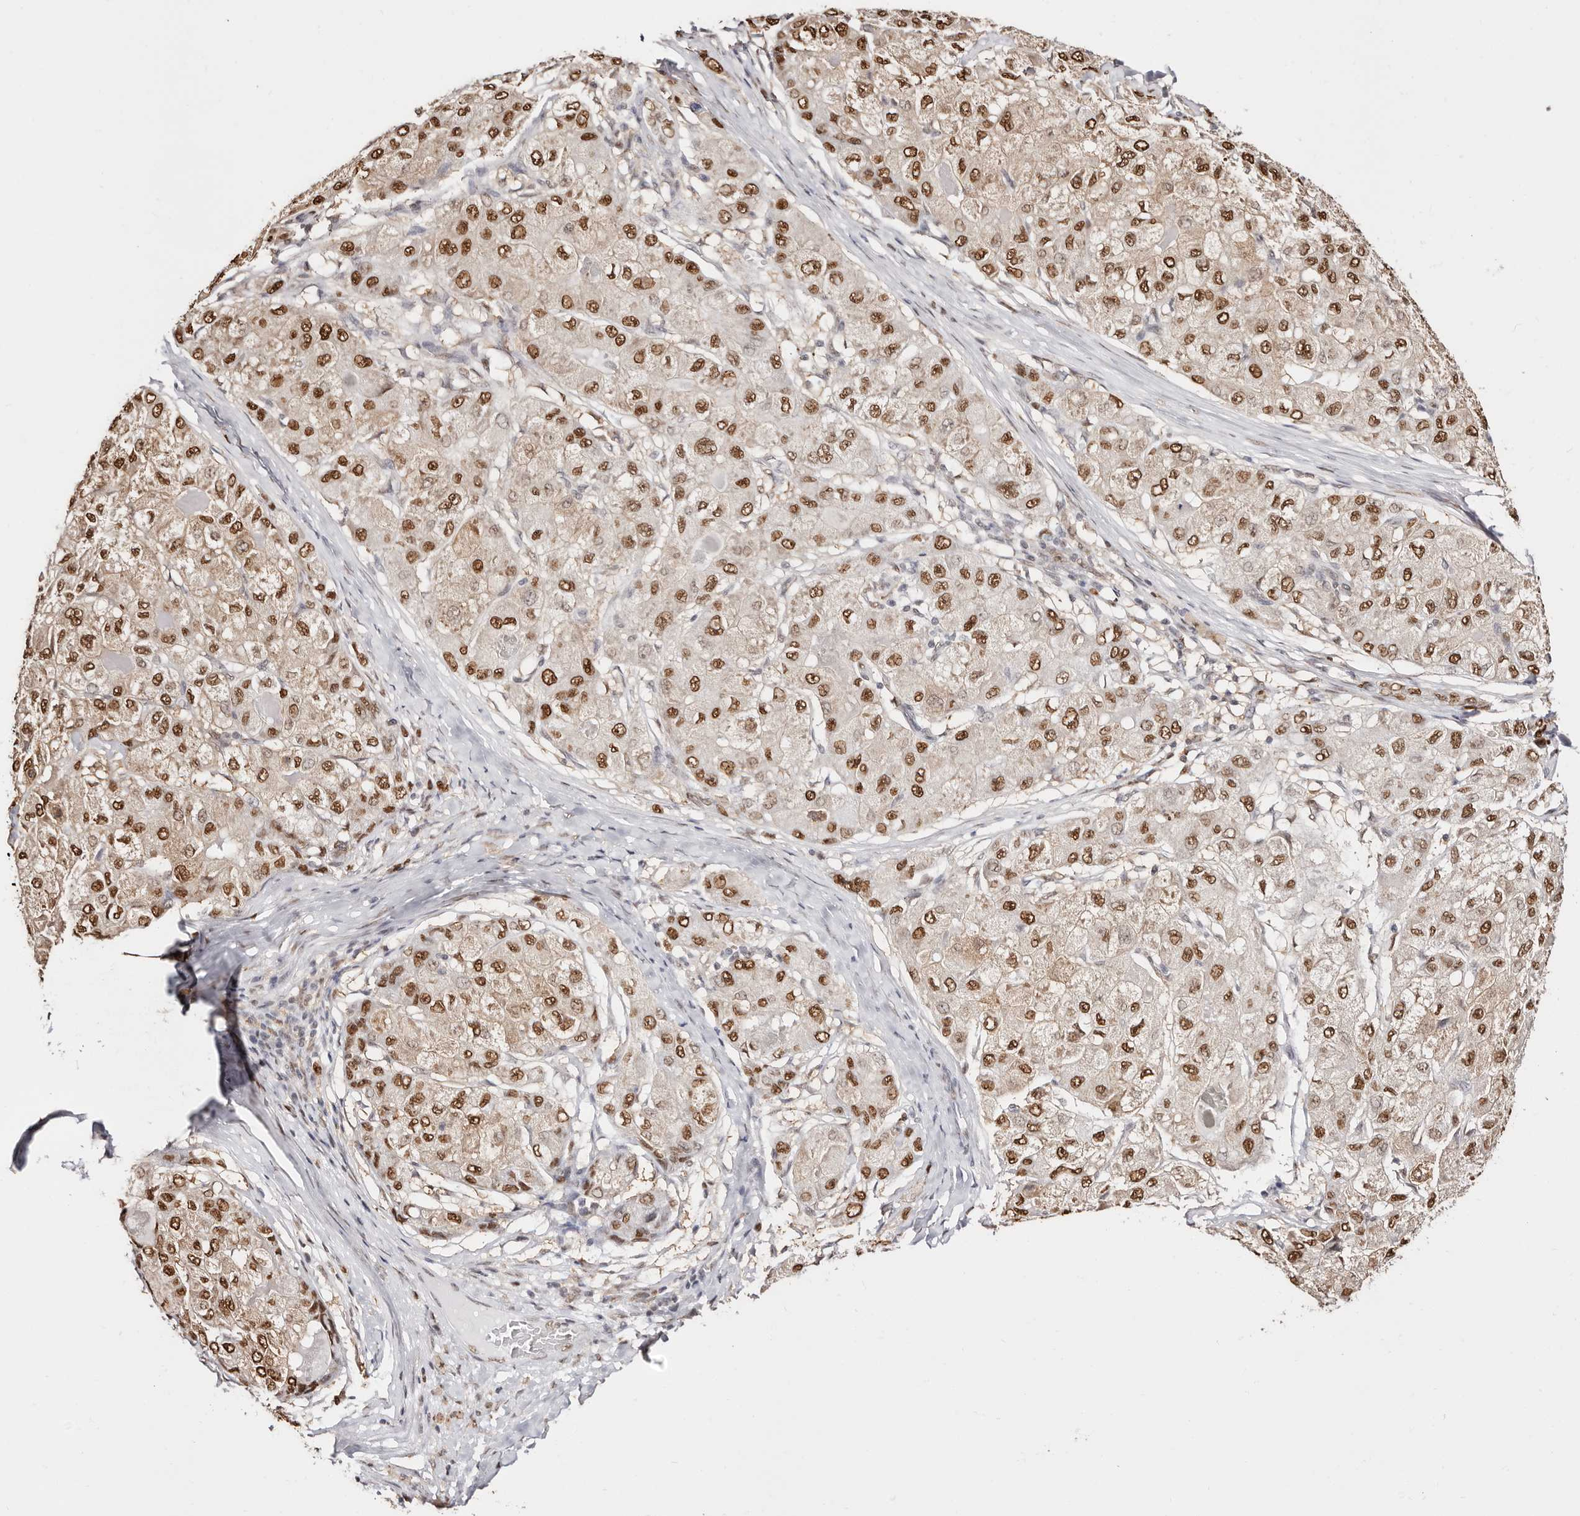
{"staining": {"intensity": "strong", "quantity": ">75%", "location": "nuclear"}, "tissue": "liver cancer", "cell_type": "Tumor cells", "image_type": "cancer", "snomed": [{"axis": "morphology", "description": "Carcinoma, Hepatocellular, NOS"}, {"axis": "topography", "description": "Liver"}], "caption": "Hepatocellular carcinoma (liver) stained with immunohistochemistry reveals strong nuclear expression in approximately >75% of tumor cells. Nuclei are stained in blue.", "gene": "TKT", "patient": {"sex": "male", "age": 80}}